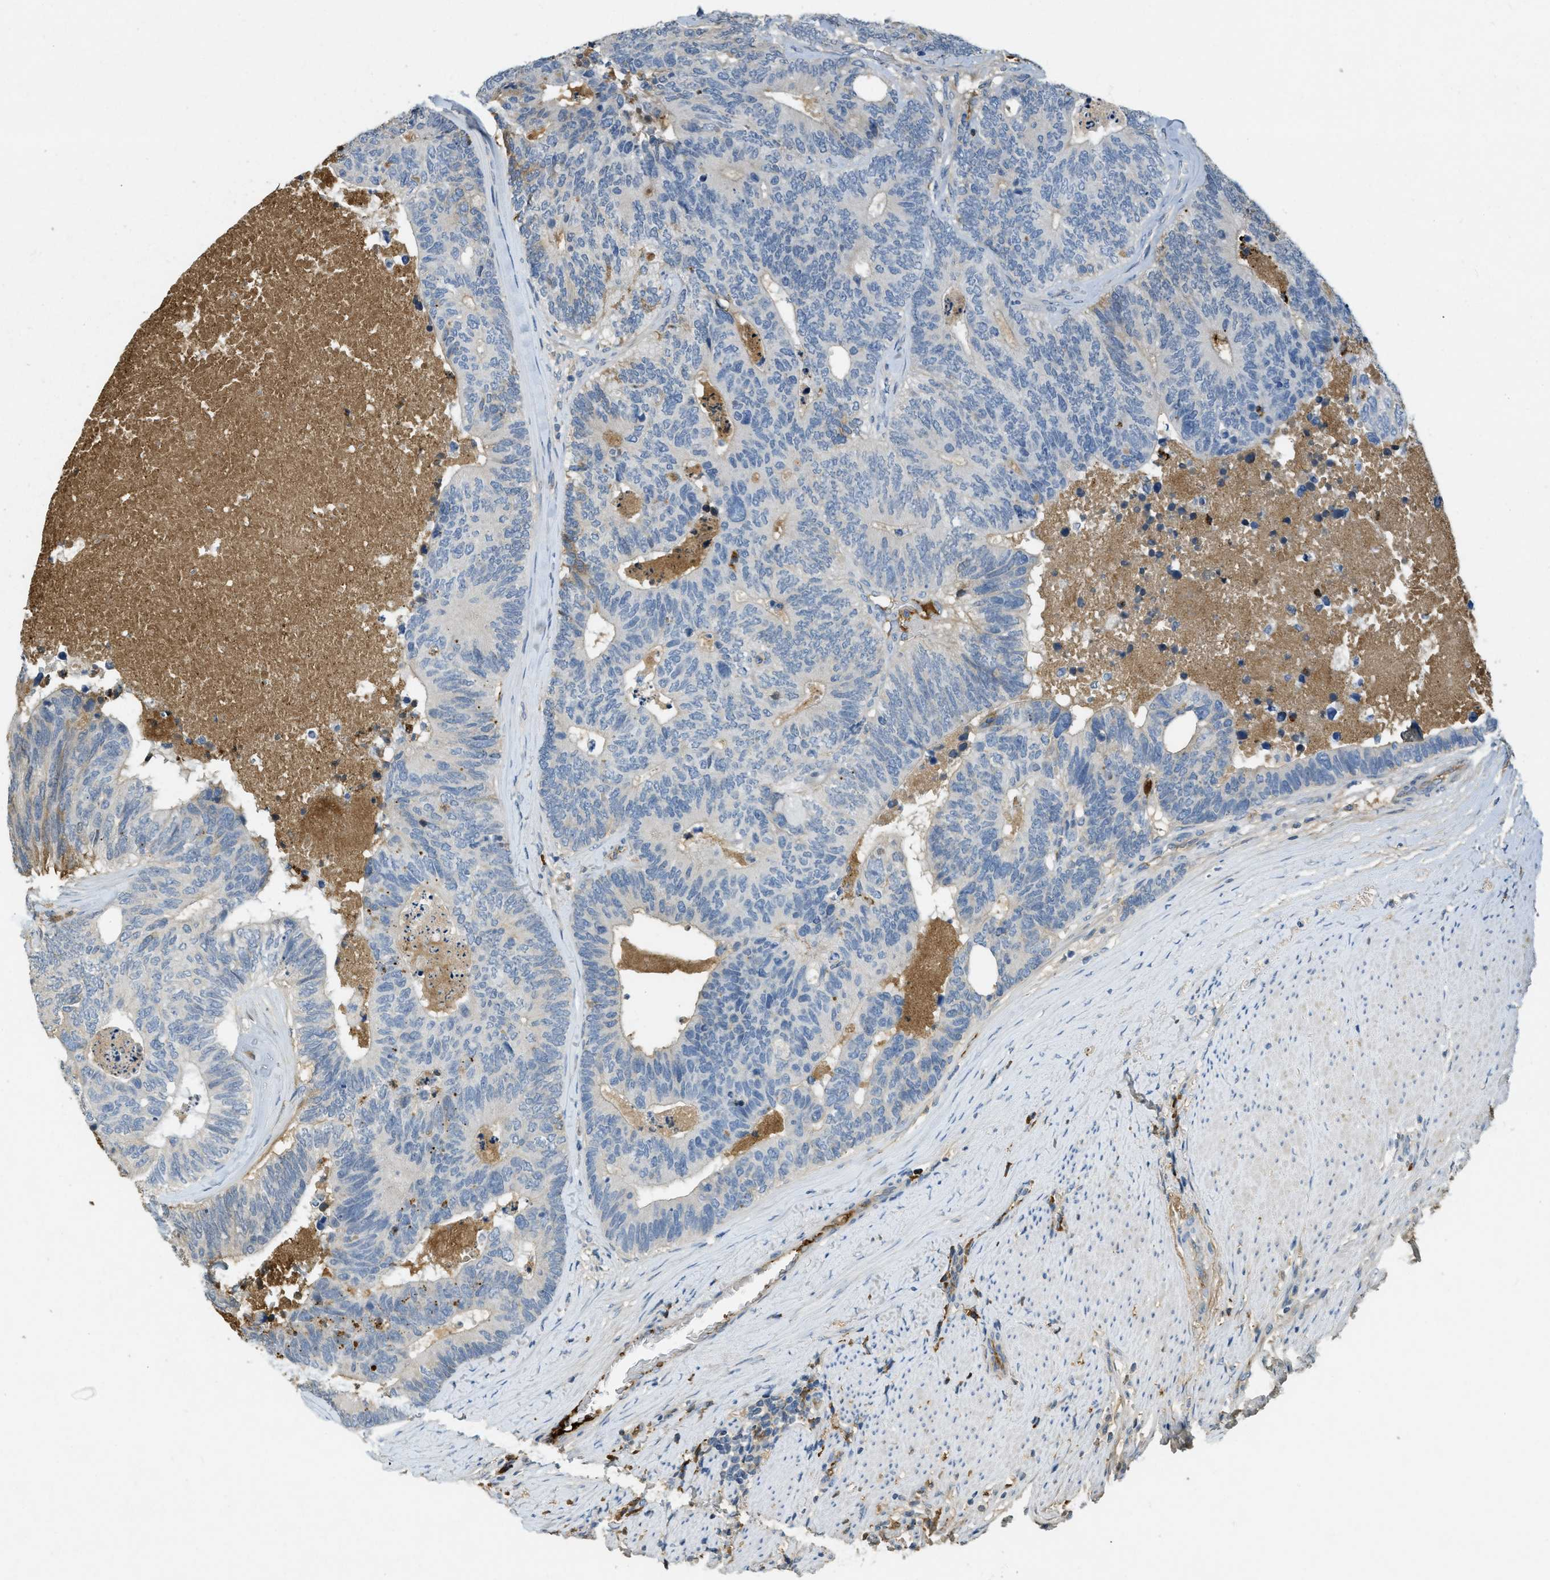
{"staining": {"intensity": "negative", "quantity": "none", "location": "none"}, "tissue": "colorectal cancer", "cell_type": "Tumor cells", "image_type": "cancer", "snomed": [{"axis": "morphology", "description": "Adenocarcinoma, NOS"}, {"axis": "topography", "description": "Colon"}], "caption": "DAB immunohistochemical staining of human adenocarcinoma (colorectal) displays no significant positivity in tumor cells. (DAB IHC, high magnification).", "gene": "PRTN3", "patient": {"sex": "female", "age": 67}}